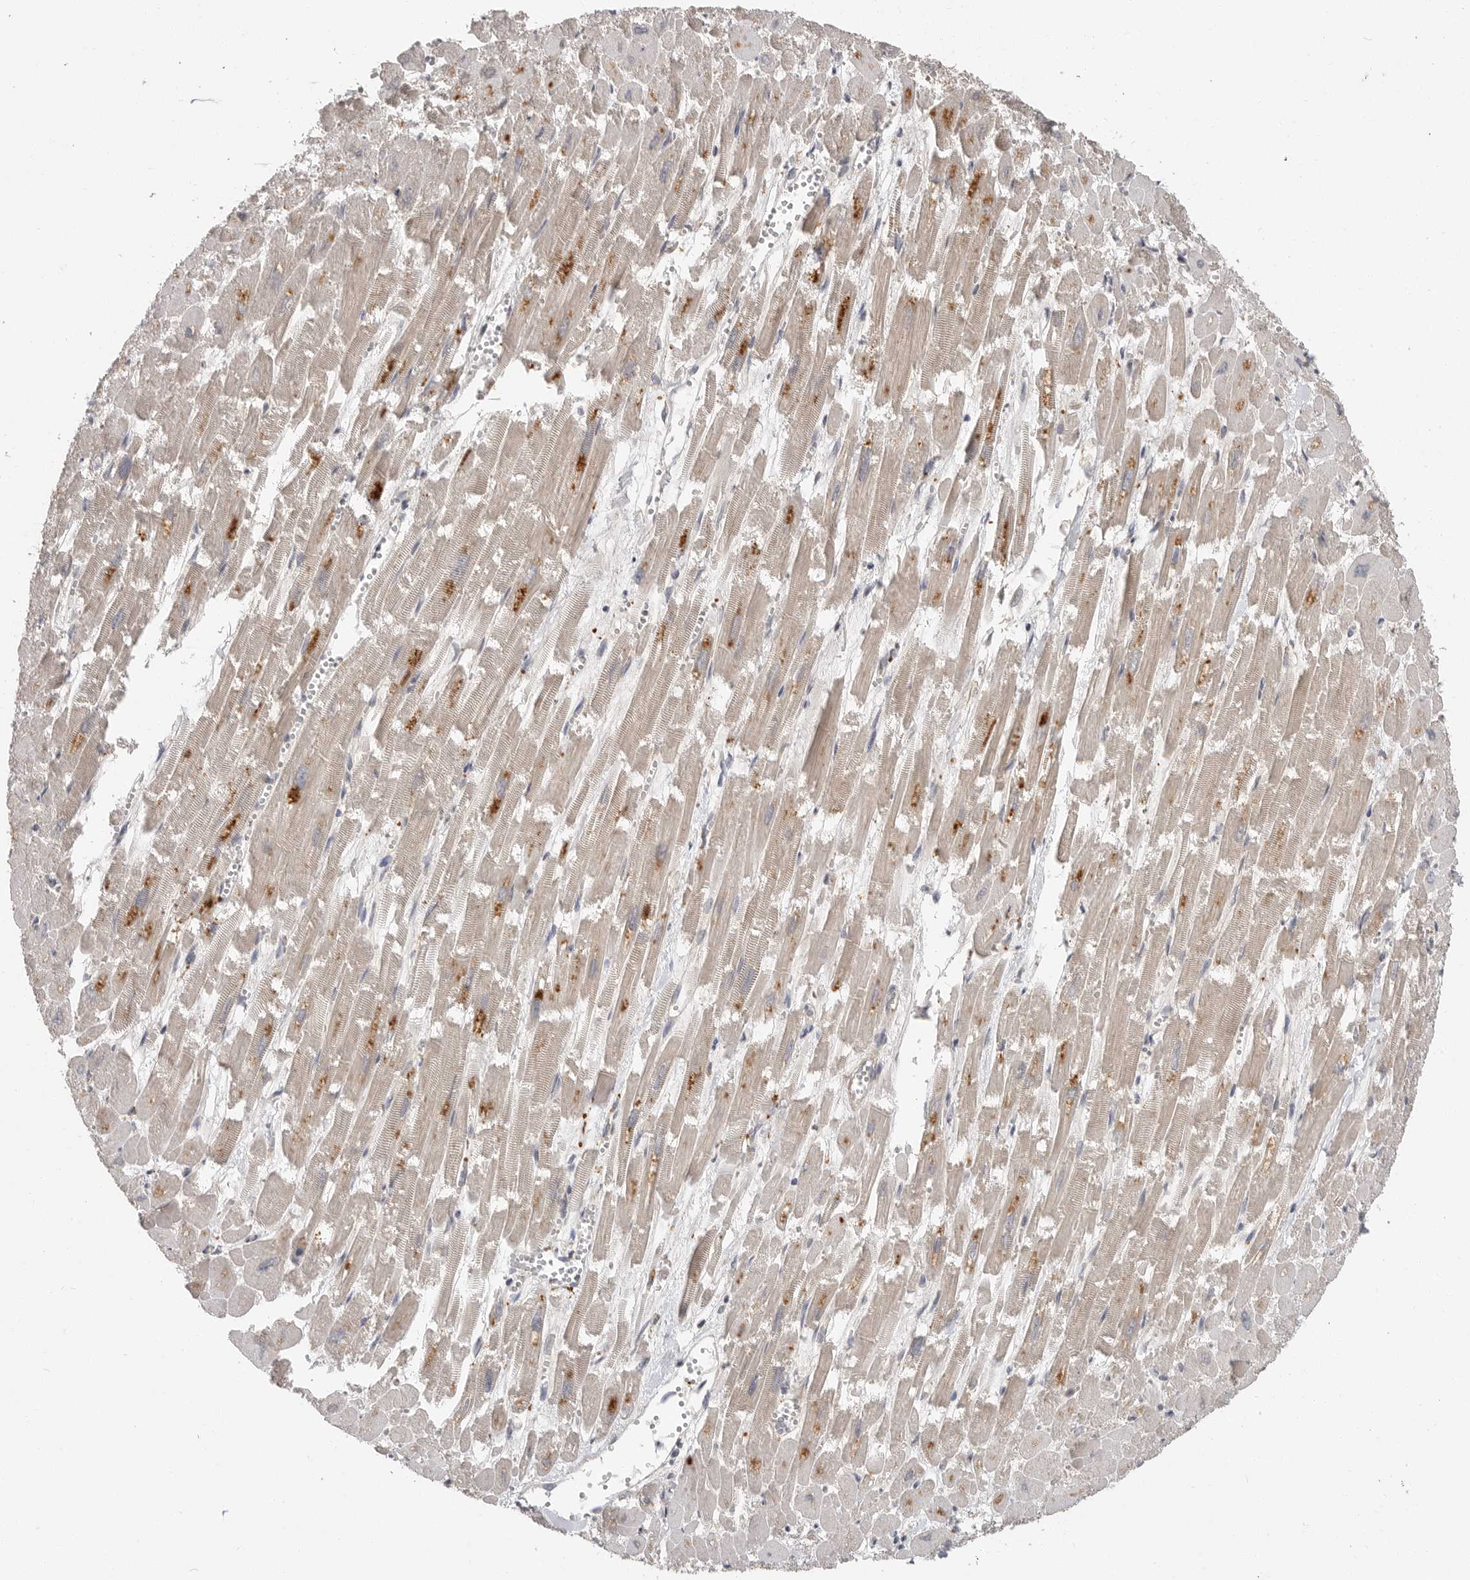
{"staining": {"intensity": "moderate", "quantity": ">75%", "location": "cytoplasmic/membranous"}, "tissue": "heart muscle", "cell_type": "Cardiomyocytes", "image_type": "normal", "snomed": [{"axis": "morphology", "description": "Normal tissue, NOS"}, {"axis": "topography", "description": "Heart"}], "caption": "Cardiomyocytes show medium levels of moderate cytoplasmic/membranous positivity in about >75% of cells in normal heart muscle.", "gene": "OSBPL9", "patient": {"sex": "male", "age": 54}}